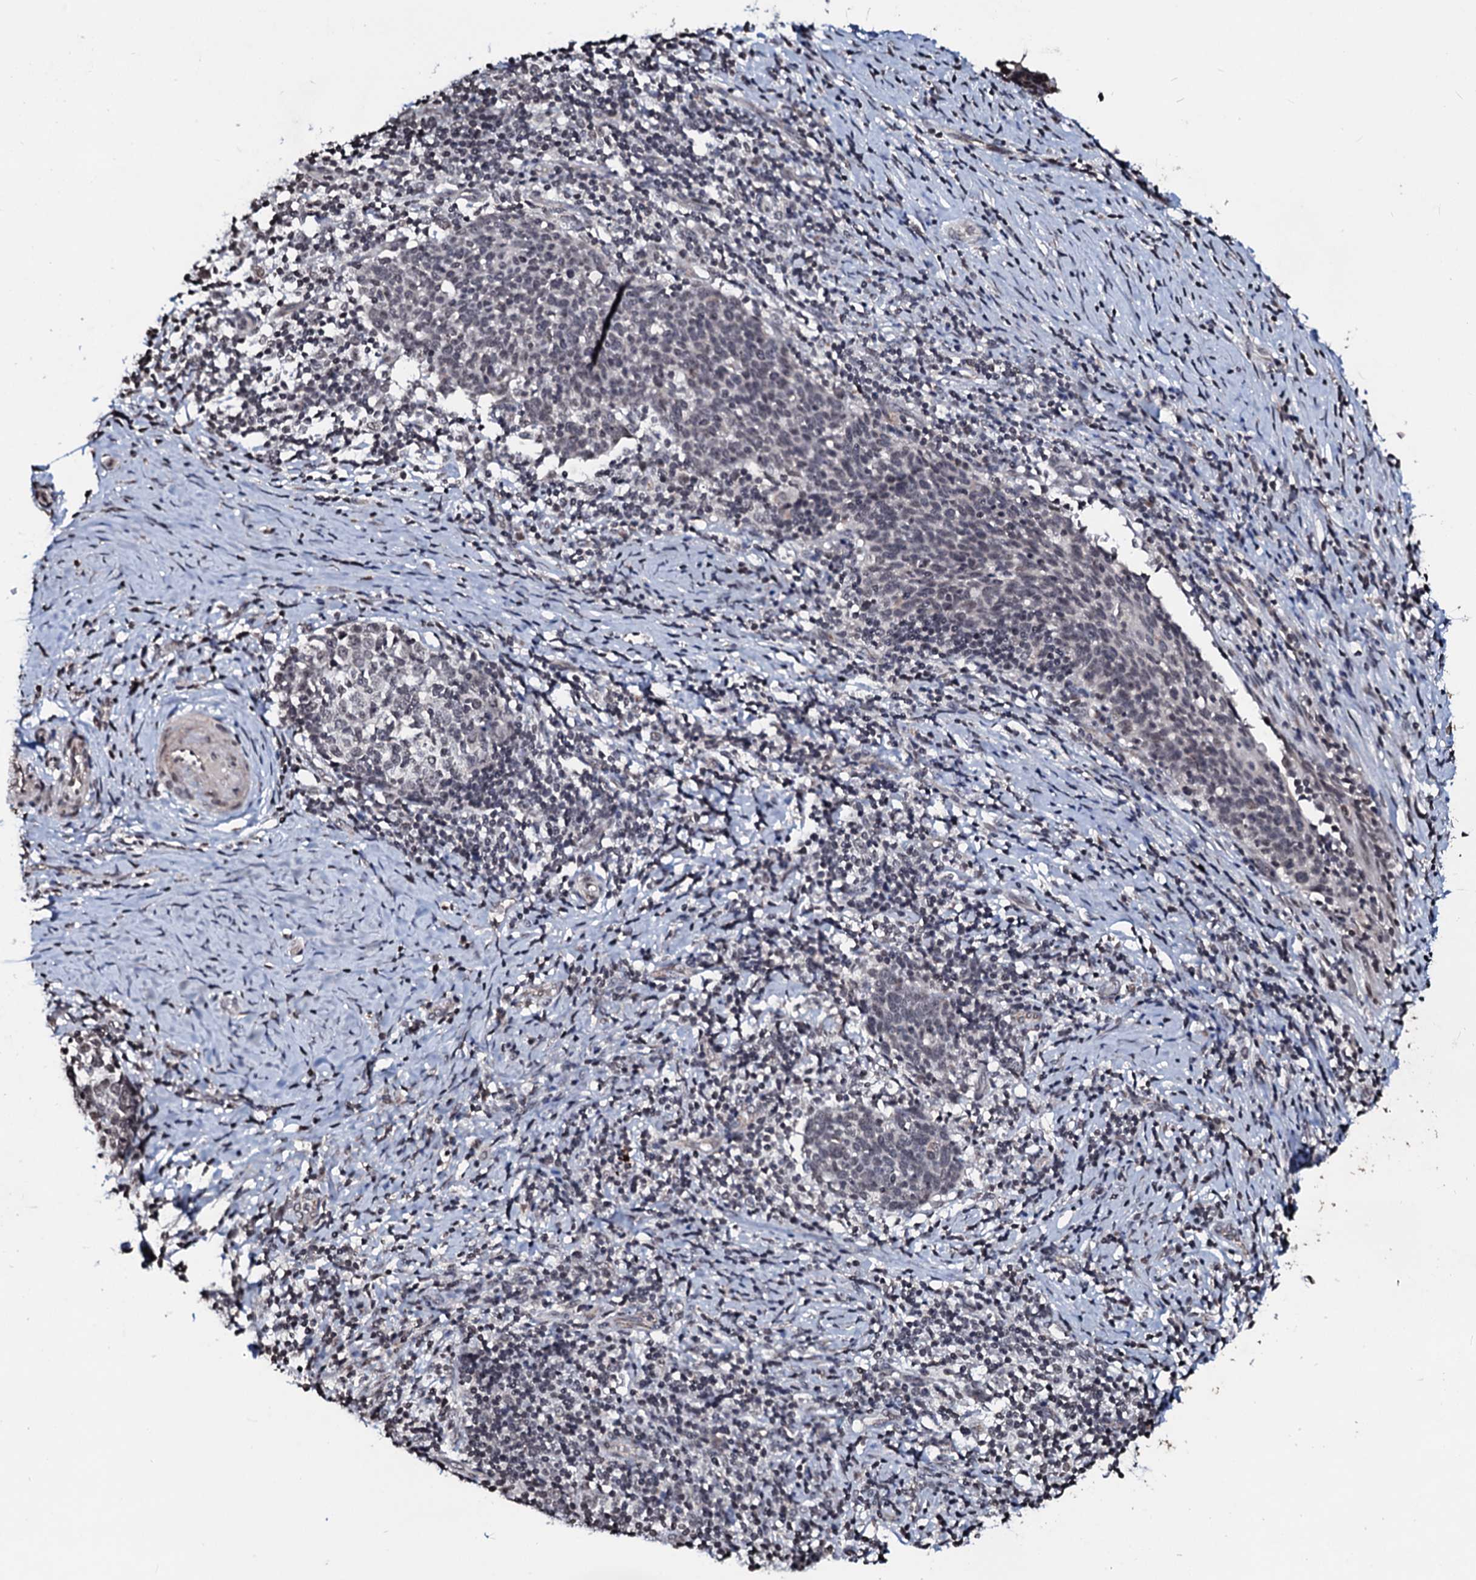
{"staining": {"intensity": "negative", "quantity": "none", "location": "none"}, "tissue": "cervical cancer", "cell_type": "Tumor cells", "image_type": "cancer", "snomed": [{"axis": "morphology", "description": "Normal tissue, NOS"}, {"axis": "morphology", "description": "Squamous cell carcinoma, NOS"}, {"axis": "topography", "description": "Cervix"}], "caption": "This is an IHC photomicrograph of cervical cancer. There is no positivity in tumor cells.", "gene": "LSM11", "patient": {"sex": "female", "age": 39}}